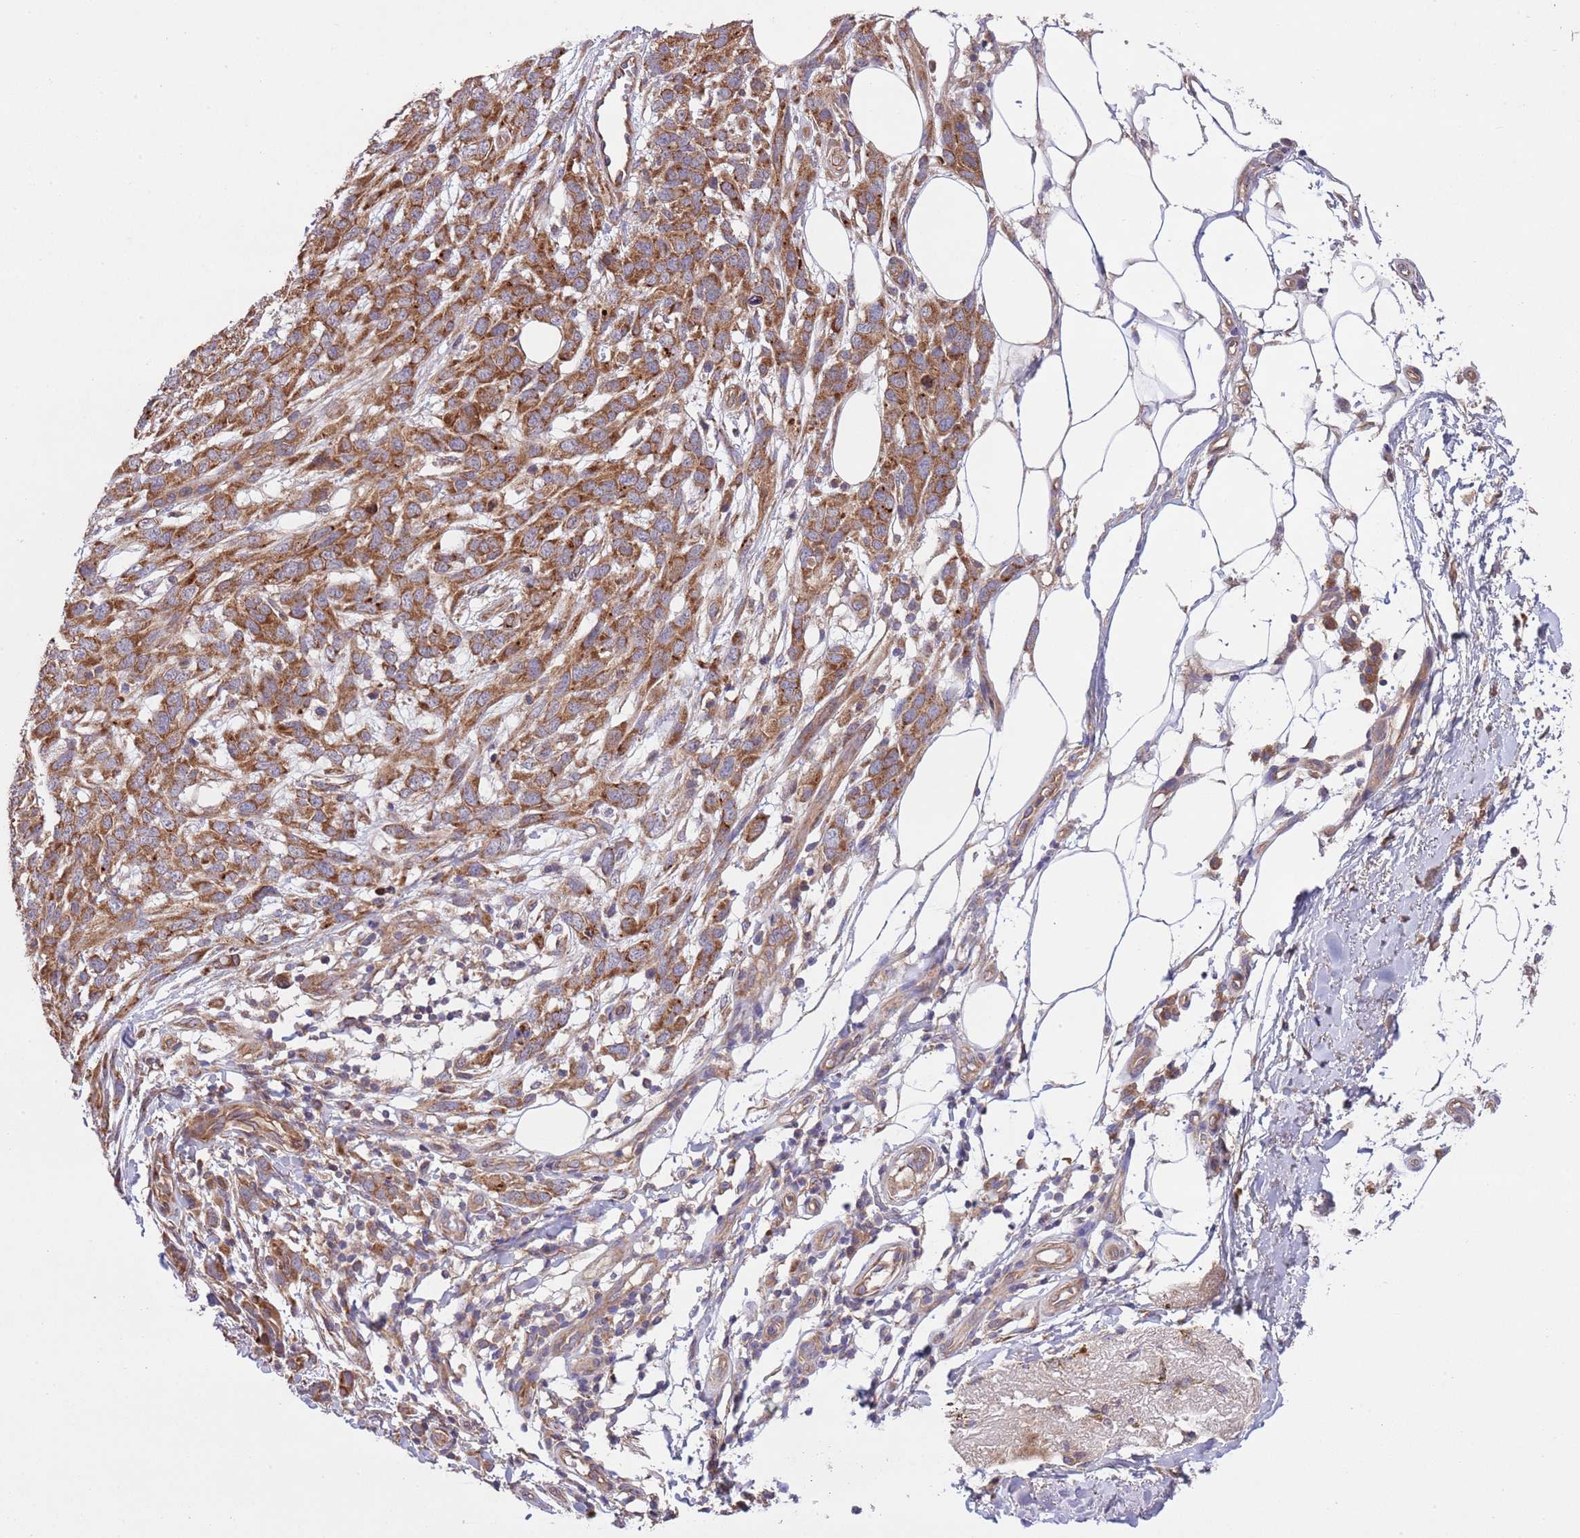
{"staining": {"intensity": "strong", "quantity": ">75%", "location": "cytoplasmic/membranous"}, "tissue": "melanoma", "cell_type": "Tumor cells", "image_type": "cancer", "snomed": [{"axis": "morphology", "description": "Normal morphology"}, {"axis": "morphology", "description": "Malignant melanoma, NOS"}, {"axis": "topography", "description": "Skin"}], "caption": "IHC of human melanoma shows high levels of strong cytoplasmic/membranous positivity in about >75% of tumor cells. (DAB (3,3'-diaminobenzidine) IHC with brightfield microscopy, high magnification).", "gene": "MFNG", "patient": {"sex": "female", "age": 72}}